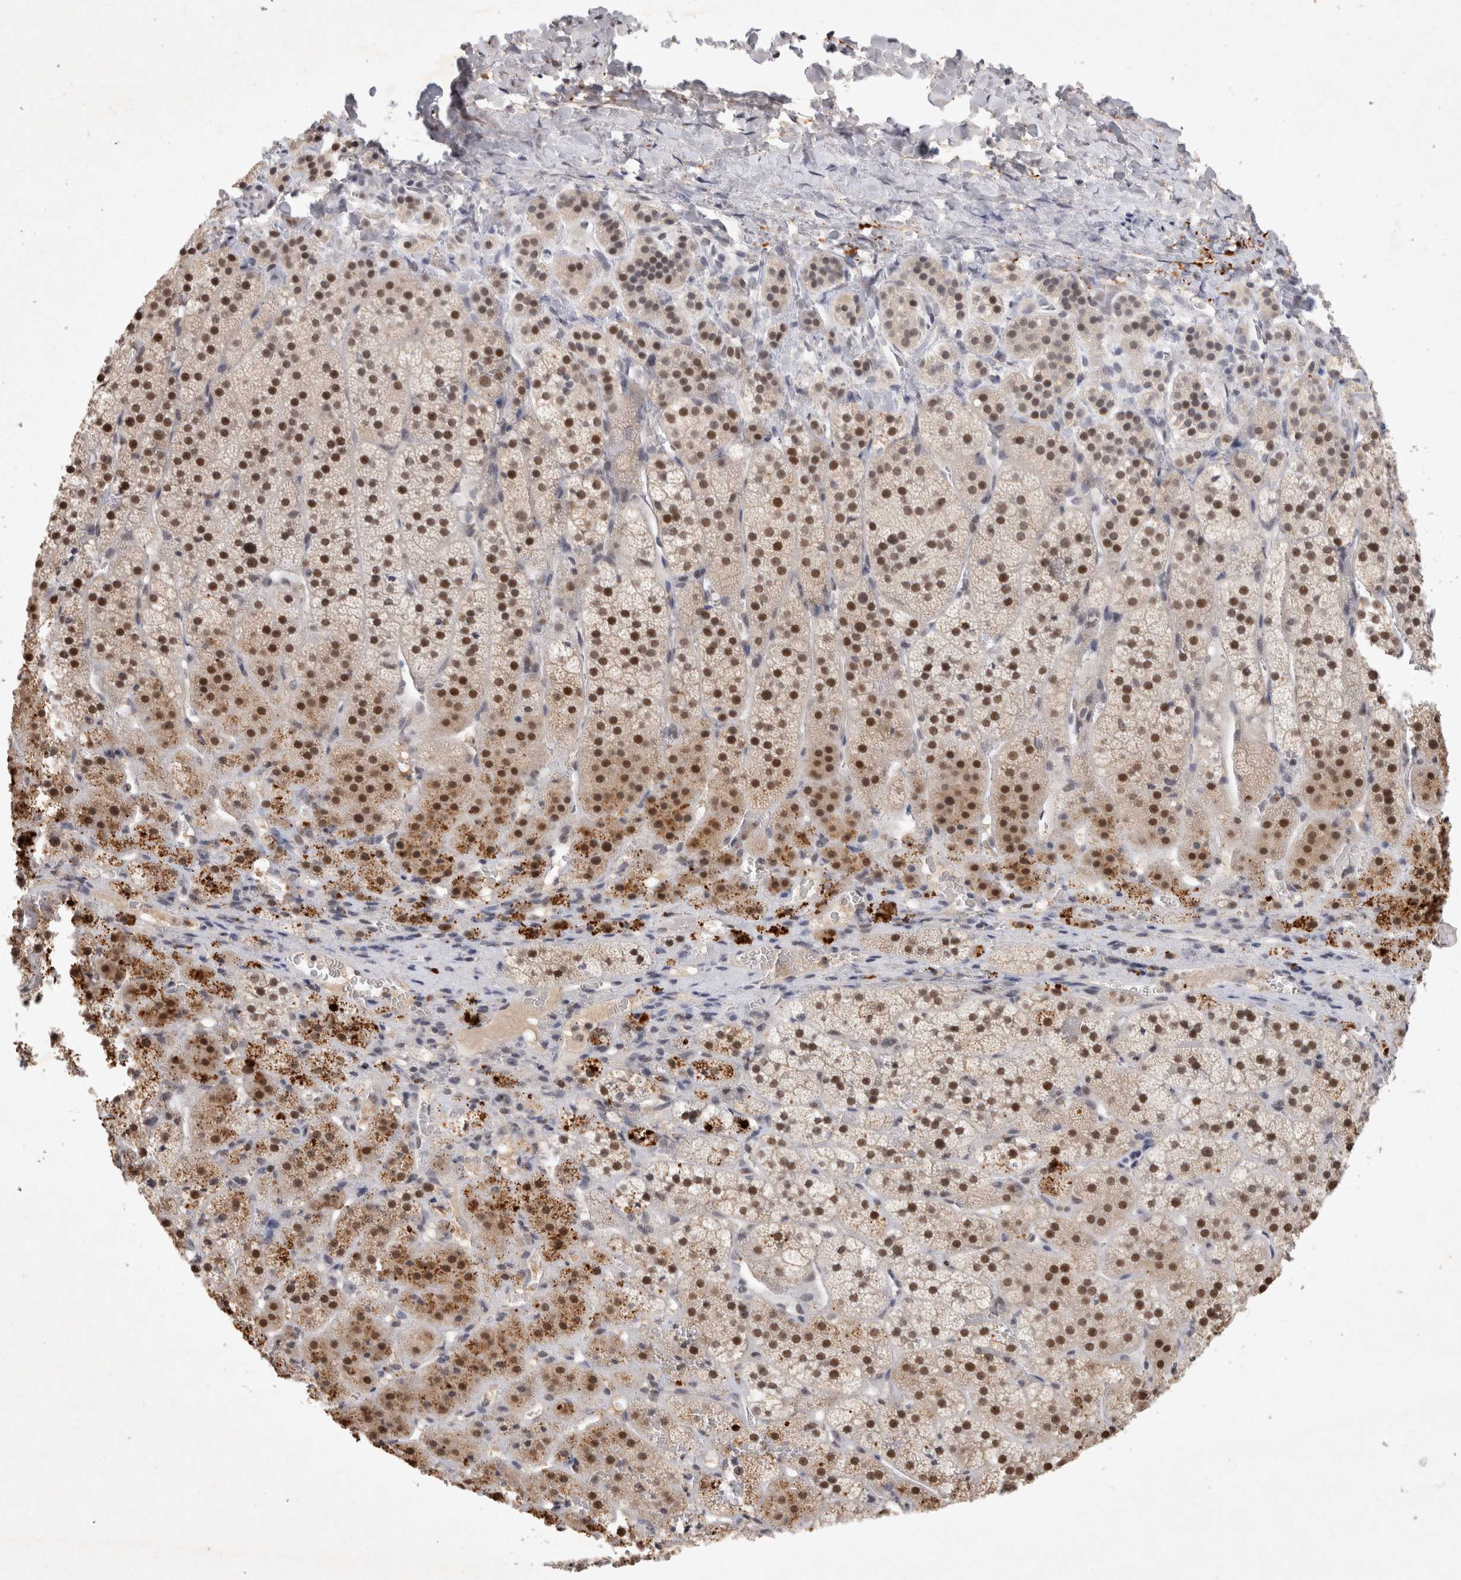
{"staining": {"intensity": "strong", "quantity": ">75%", "location": "nuclear"}, "tissue": "adrenal gland", "cell_type": "Glandular cells", "image_type": "normal", "snomed": [{"axis": "morphology", "description": "Normal tissue, NOS"}, {"axis": "topography", "description": "Adrenal gland"}], "caption": "Protein staining of normal adrenal gland reveals strong nuclear staining in approximately >75% of glandular cells.", "gene": "XRCC5", "patient": {"sex": "female", "age": 44}}